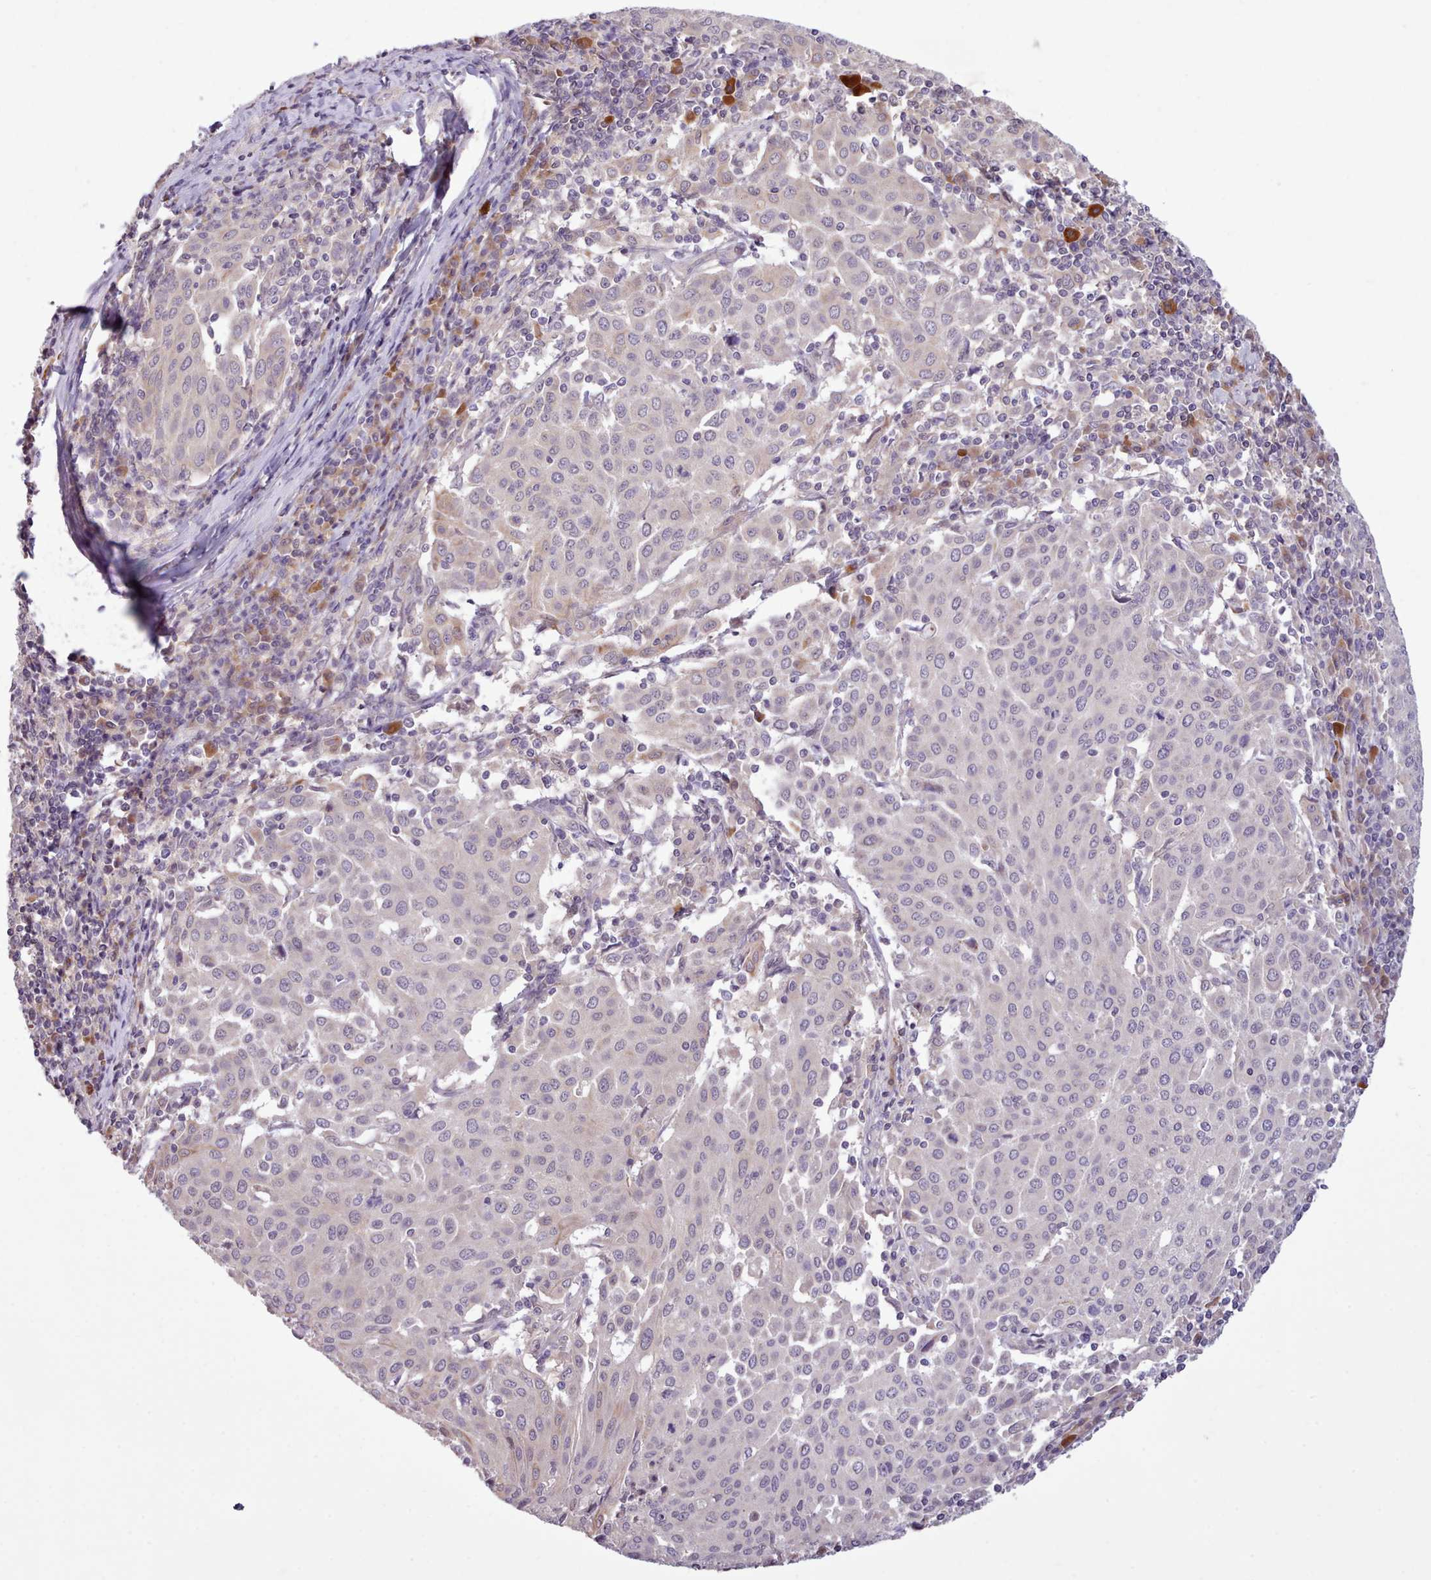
{"staining": {"intensity": "negative", "quantity": "none", "location": "none"}, "tissue": "cervical cancer", "cell_type": "Tumor cells", "image_type": "cancer", "snomed": [{"axis": "morphology", "description": "Squamous cell carcinoma, NOS"}, {"axis": "topography", "description": "Cervix"}], "caption": "Tumor cells are negative for protein expression in human cervical cancer (squamous cell carcinoma). The staining was performed using DAB to visualize the protein expression in brown, while the nuclei were stained in blue with hematoxylin (Magnification: 20x).", "gene": "NMRK1", "patient": {"sex": "female", "age": 46}}